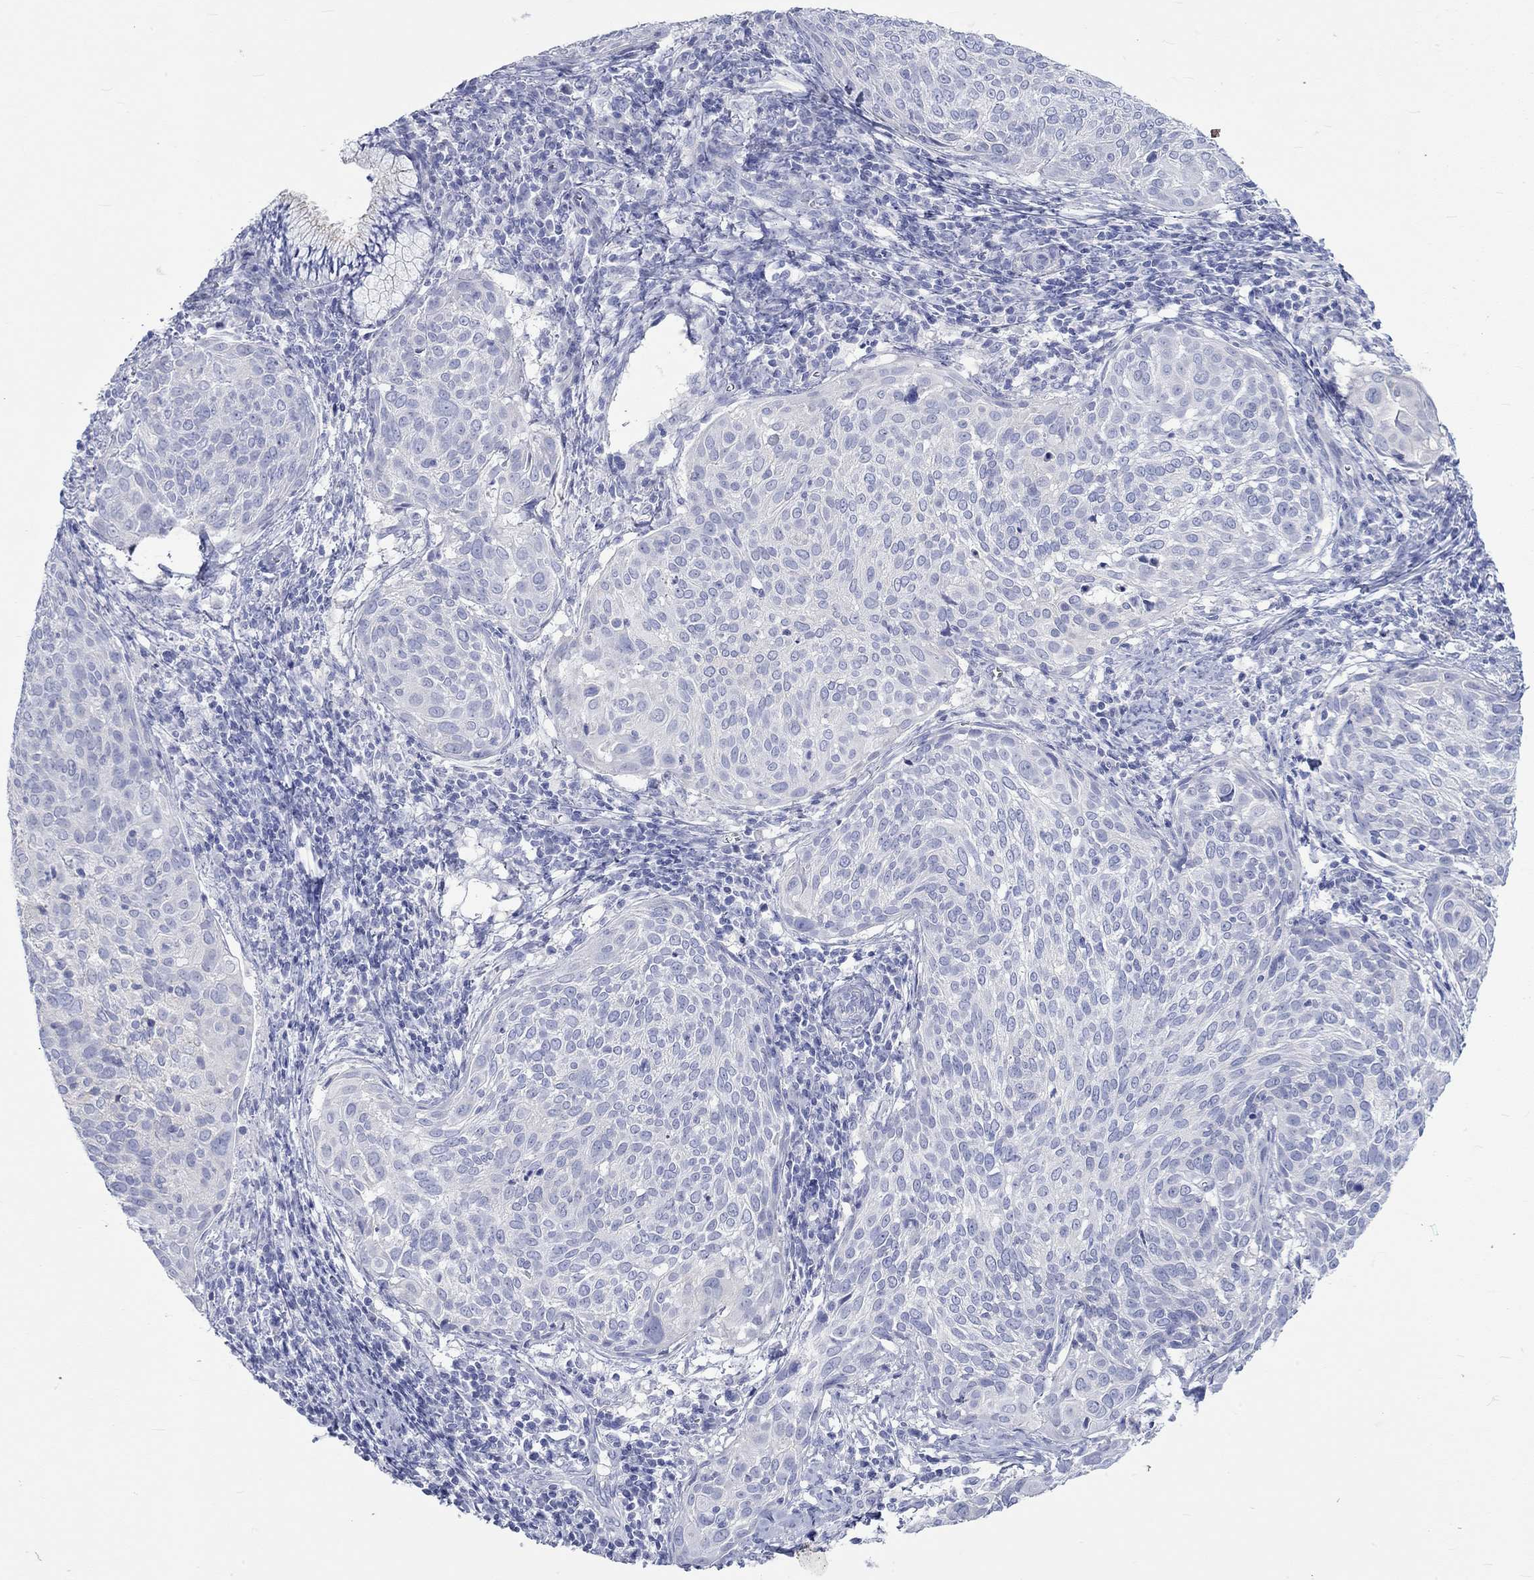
{"staining": {"intensity": "negative", "quantity": "none", "location": "none"}, "tissue": "cervical cancer", "cell_type": "Tumor cells", "image_type": "cancer", "snomed": [{"axis": "morphology", "description": "Squamous cell carcinoma, NOS"}, {"axis": "topography", "description": "Cervix"}], "caption": "A photomicrograph of squamous cell carcinoma (cervical) stained for a protein shows no brown staining in tumor cells. (Stains: DAB (3,3'-diaminobenzidine) immunohistochemistry with hematoxylin counter stain, Microscopy: brightfield microscopy at high magnification).", "gene": "SPATA9", "patient": {"sex": "female", "age": 39}}